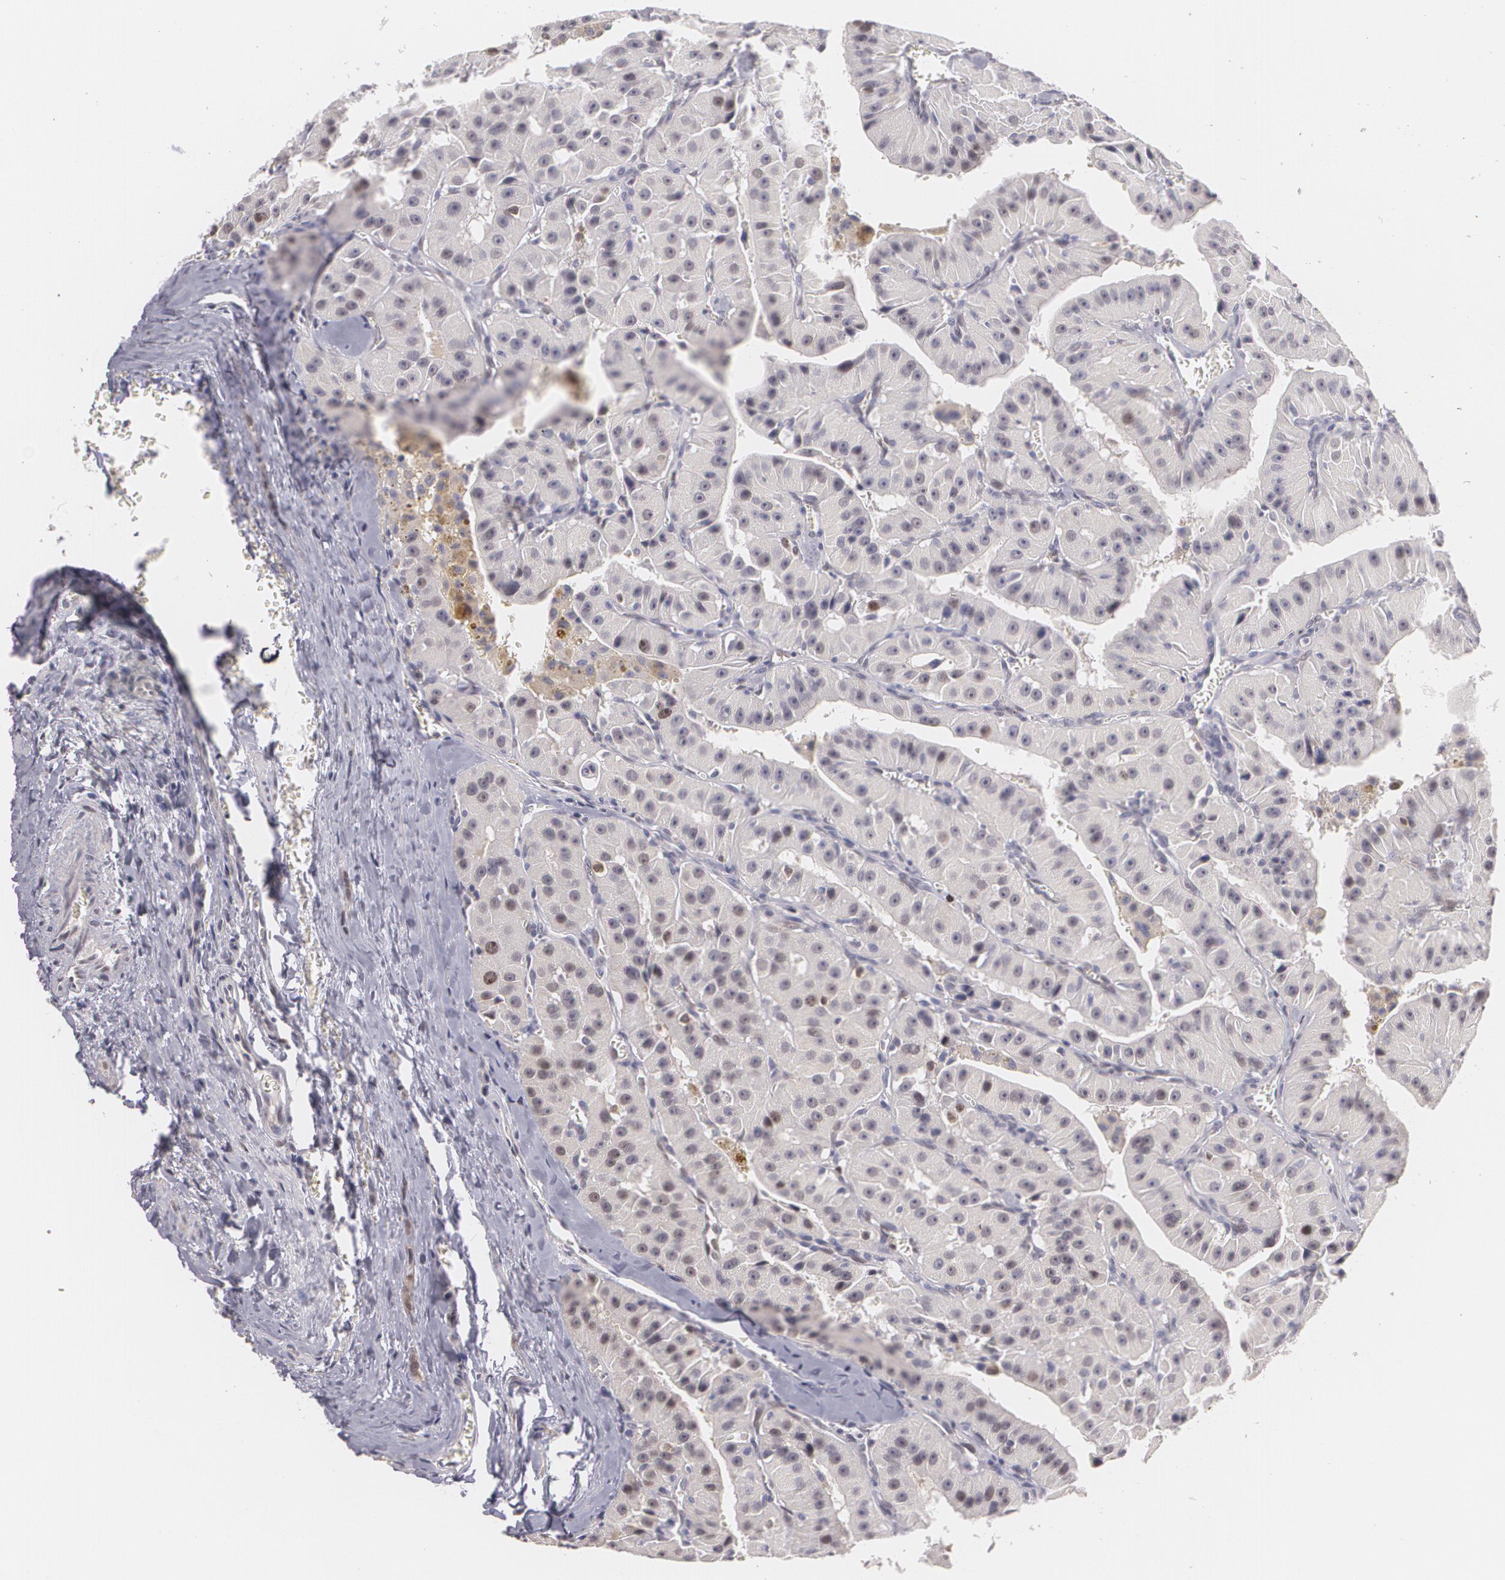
{"staining": {"intensity": "weak", "quantity": "<25%", "location": "nuclear"}, "tissue": "thyroid cancer", "cell_type": "Tumor cells", "image_type": "cancer", "snomed": [{"axis": "morphology", "description": "Carcinoma, NOS"}, {"axis": "topography", "description": "Thyroid gland"}], "caption": "Human thyroid carcinoma stained for a protein using IHC exhibits no positivity in tumor cells.", "gene": "ZBTB16", "patient": {"sex": "male", "age": 76}}